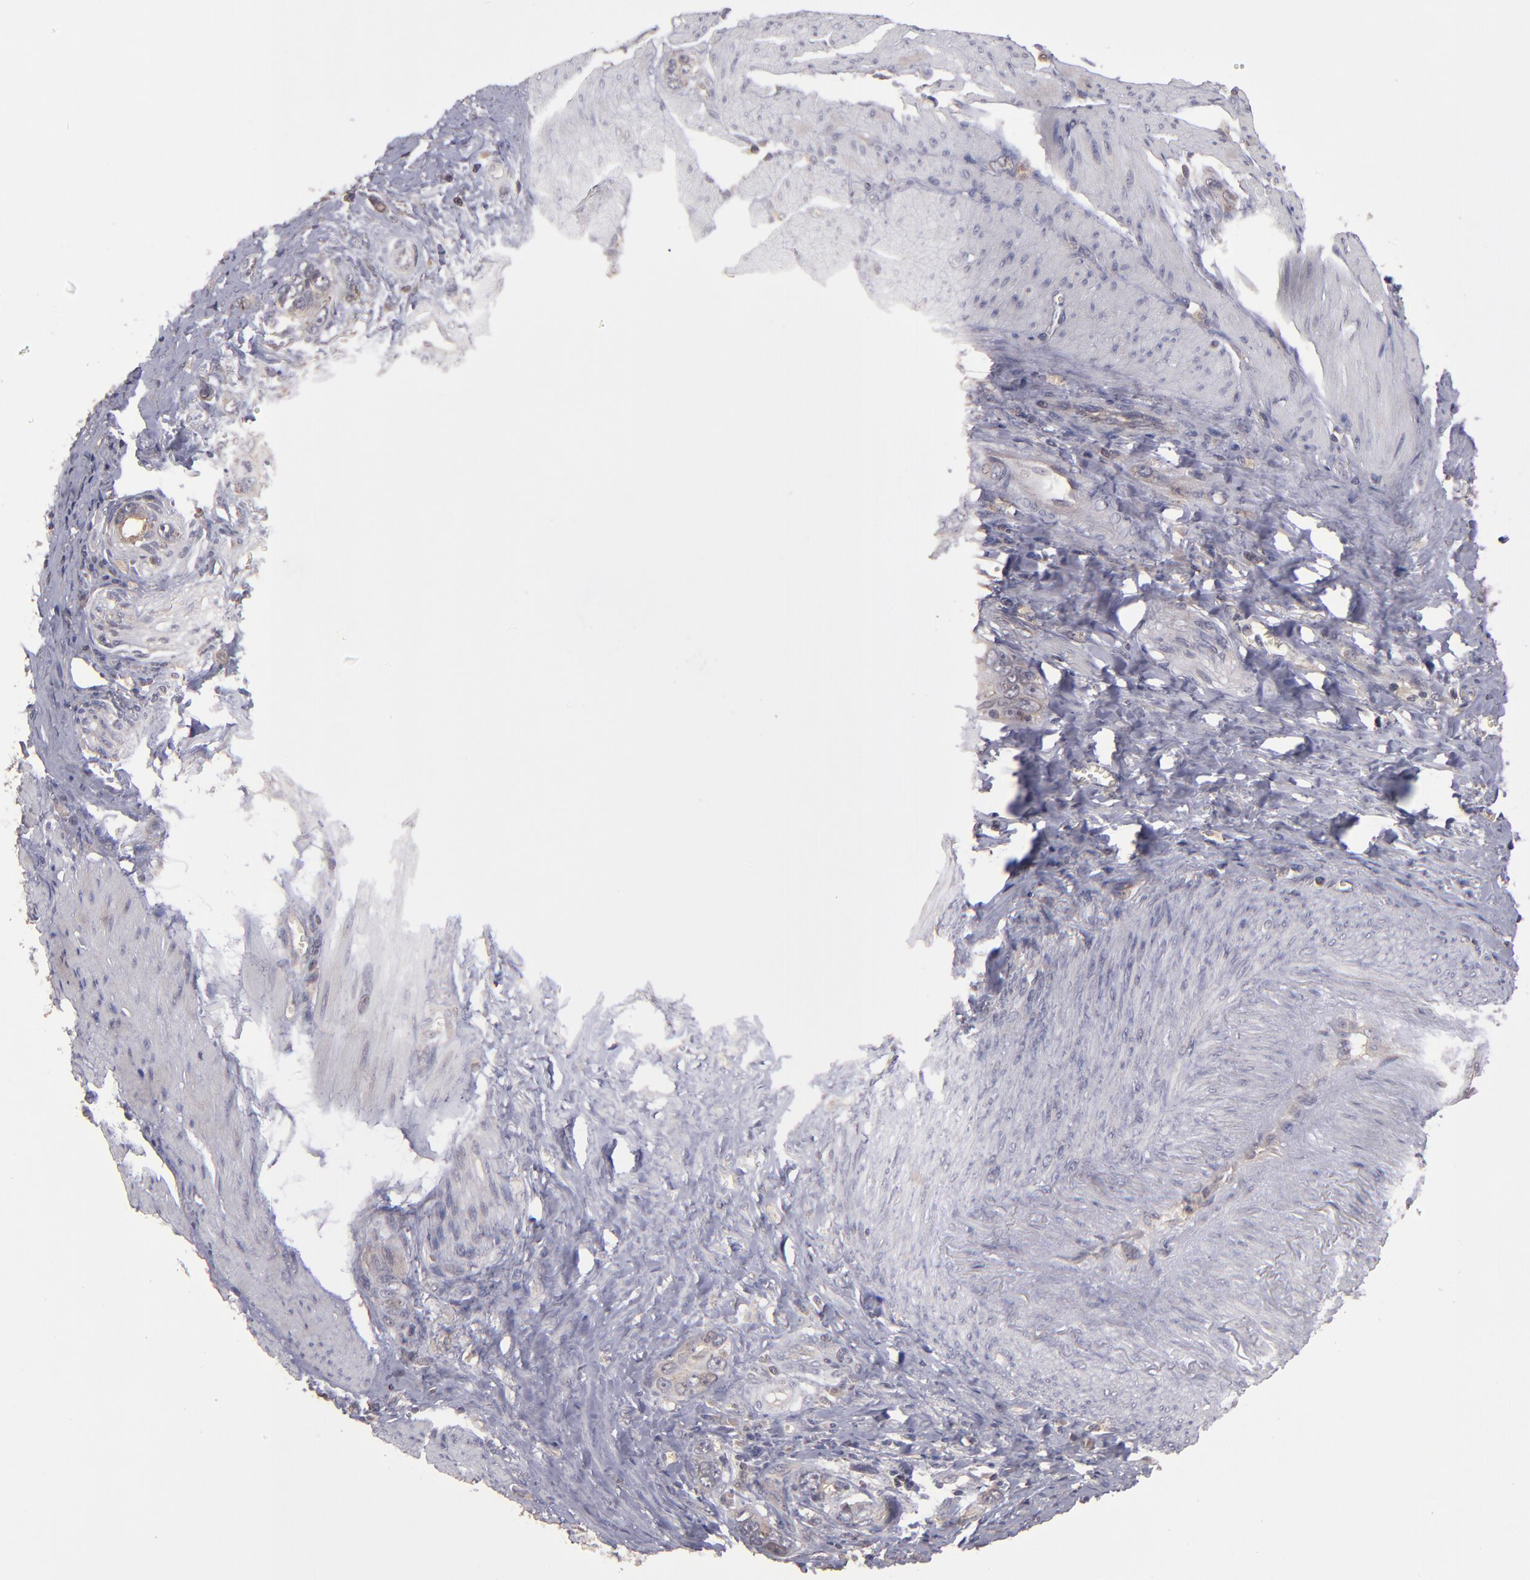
{"staining": {"intensity": "weak", "quantity": "25%-75%", "location": "cytoplasmic/membranous"}, "tissue": "stomach cancer", "cell_type": "Tumor cells", "image_type": "cancer", "snomed": [{"axis": "morphology", "description": "Adenocarcinoma, NOS"}, {"axis": "topography", "description": "Stomach"}], "caption": "Tumor cells show low levels of weak cytoplasmic/membranous positivity in about 25%-75% of cells in stomach cancer.", "gene": "NF2", "patient": {"sex": "male", "age": 78}}